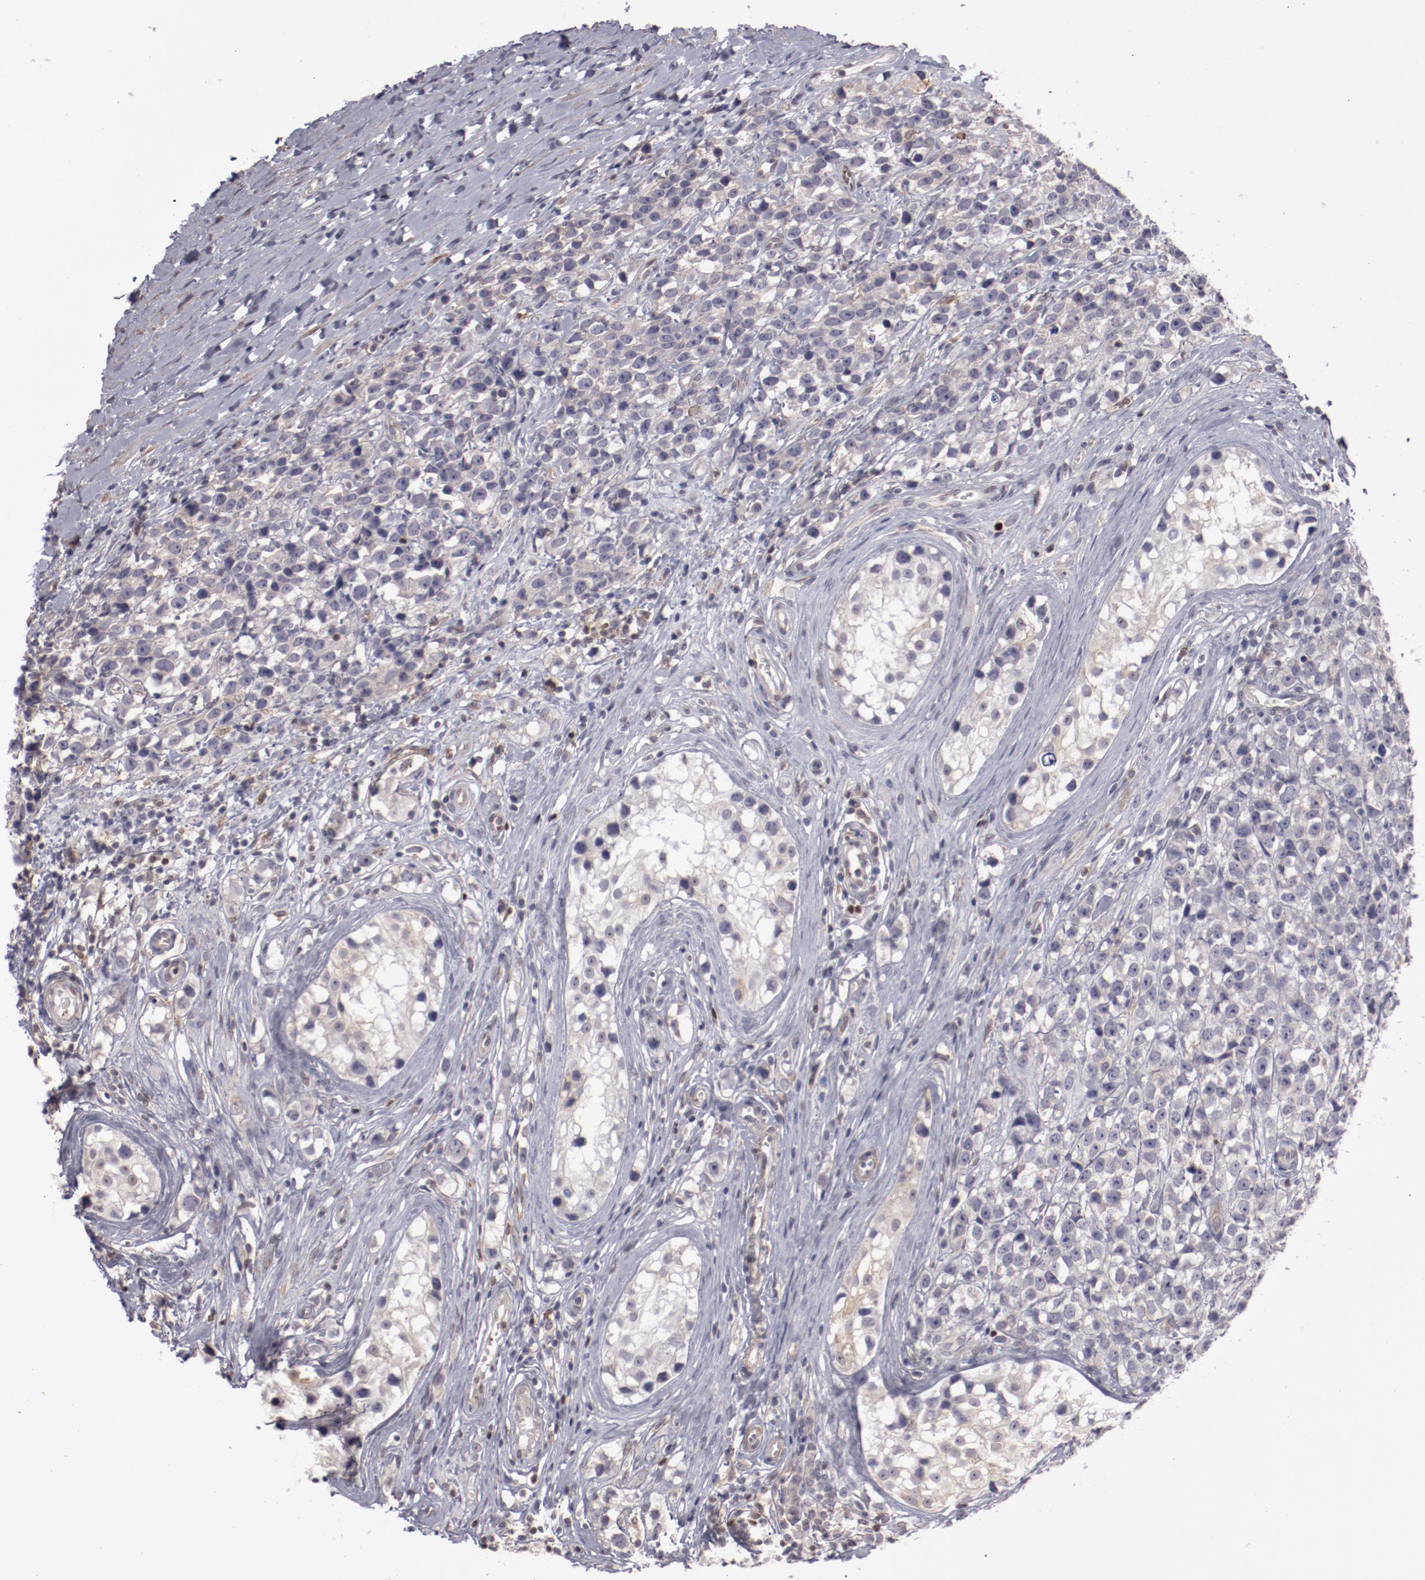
{"staining": {"intensity": "negative", "quantity": "none", "location": "none"}, "tissue": "testis cancer", "cell_type": "Tumor cells", "image_type": "cancer", "snomed": [{"axis": "morphology", "description": "Seminoma, NOS"}, {"axis": "topography", "description": "Testis"}], "caption": "Immunohistochemistry (IHC) of human testis seminoma demonstrates no expression in tumor cells.", "gene": "LEF1", "patient": {"sex": "male", "age": 25}}